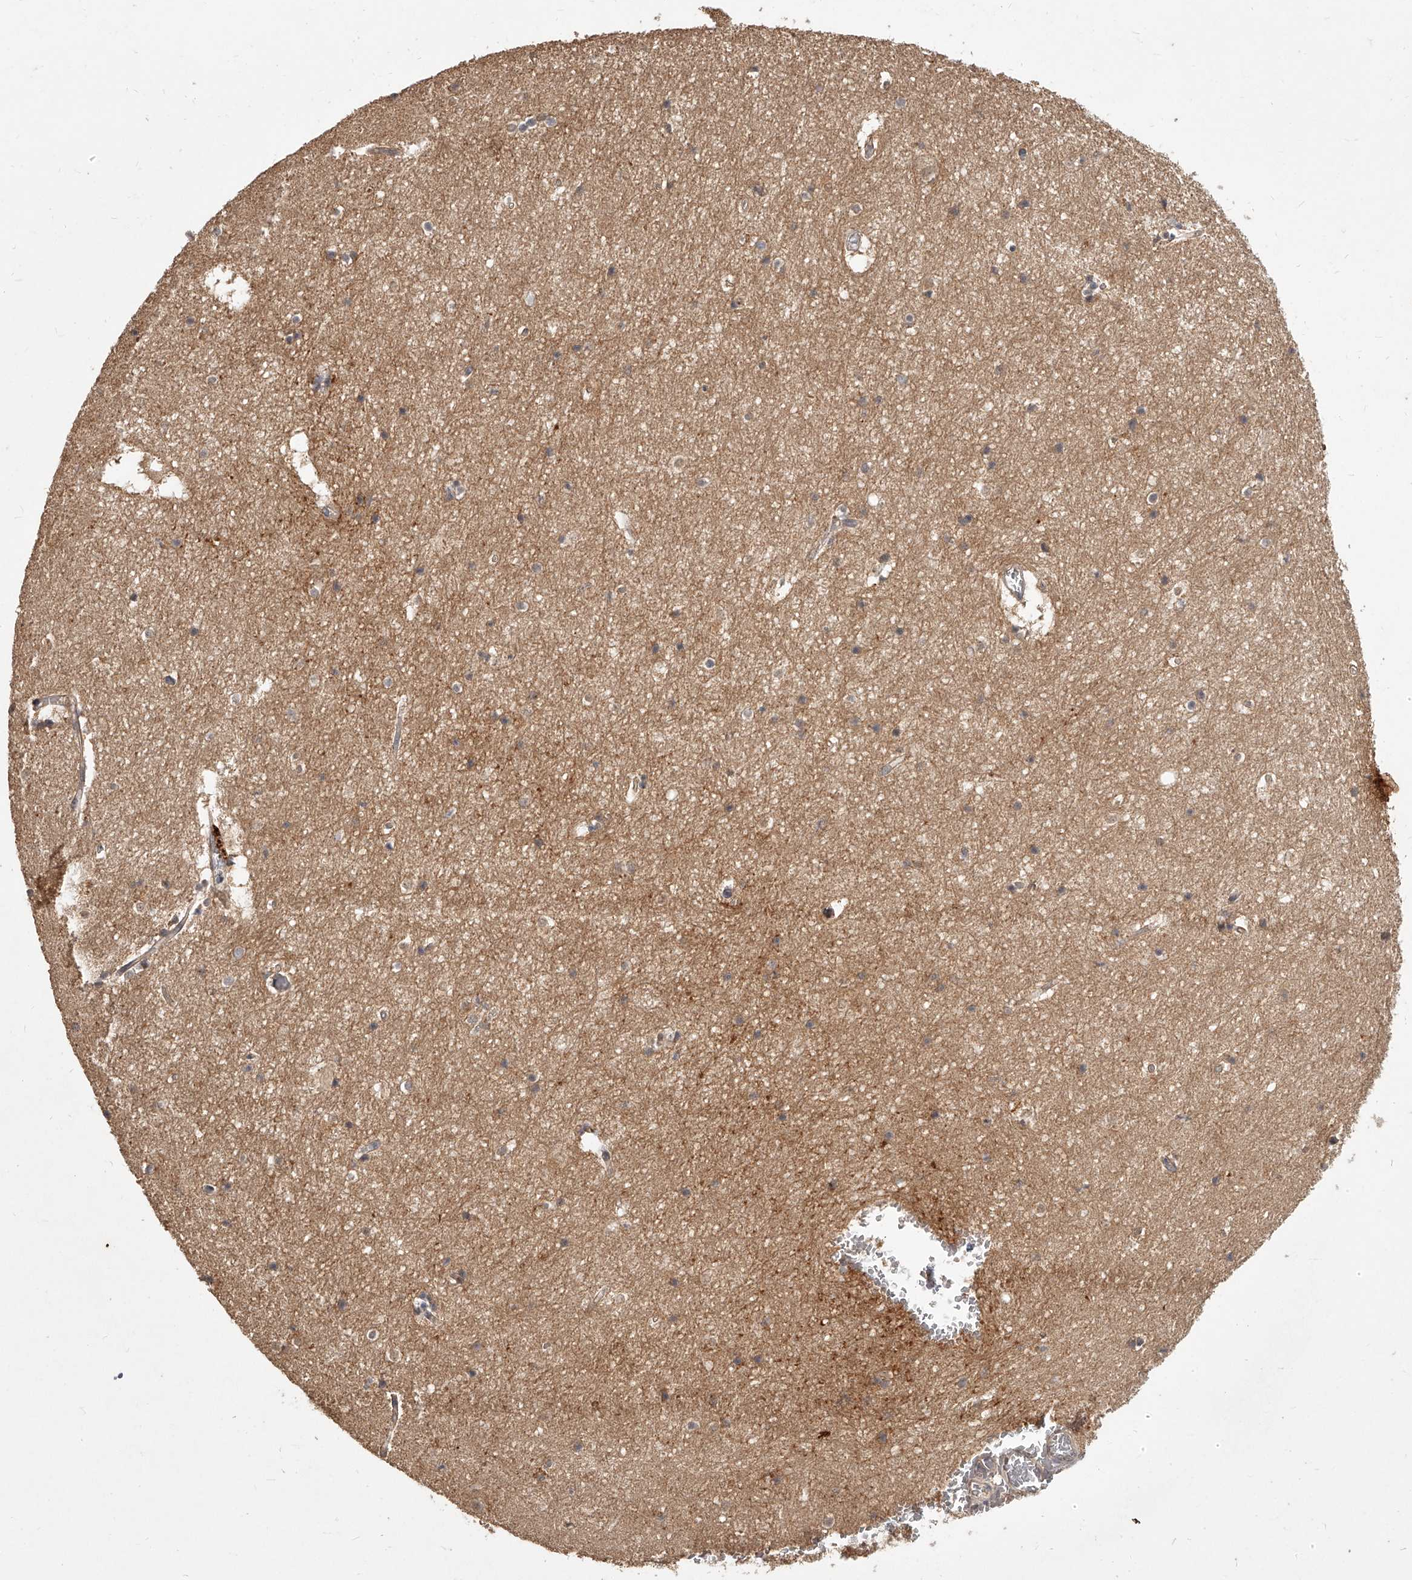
{"staining": {"intensity": "weak", "quantity": "<25%", "location": "cytoplasmic/membranous"}, "tissue": "hippocampus", "cell_type": "Glial cells", "image_type": "normal", "snomed": [{"axis": "morphology", "description": "Normal tissue, NOS"}, {"axis": "topography", "description": "Hippocampus"}], "caption": "Human hippocampus stained for a protein using immunohistochemistry (IHC) demonstrates no staining in glial cells.", "gene": "SLC37A1", "patient": {"sex": "female", "age": 52}}